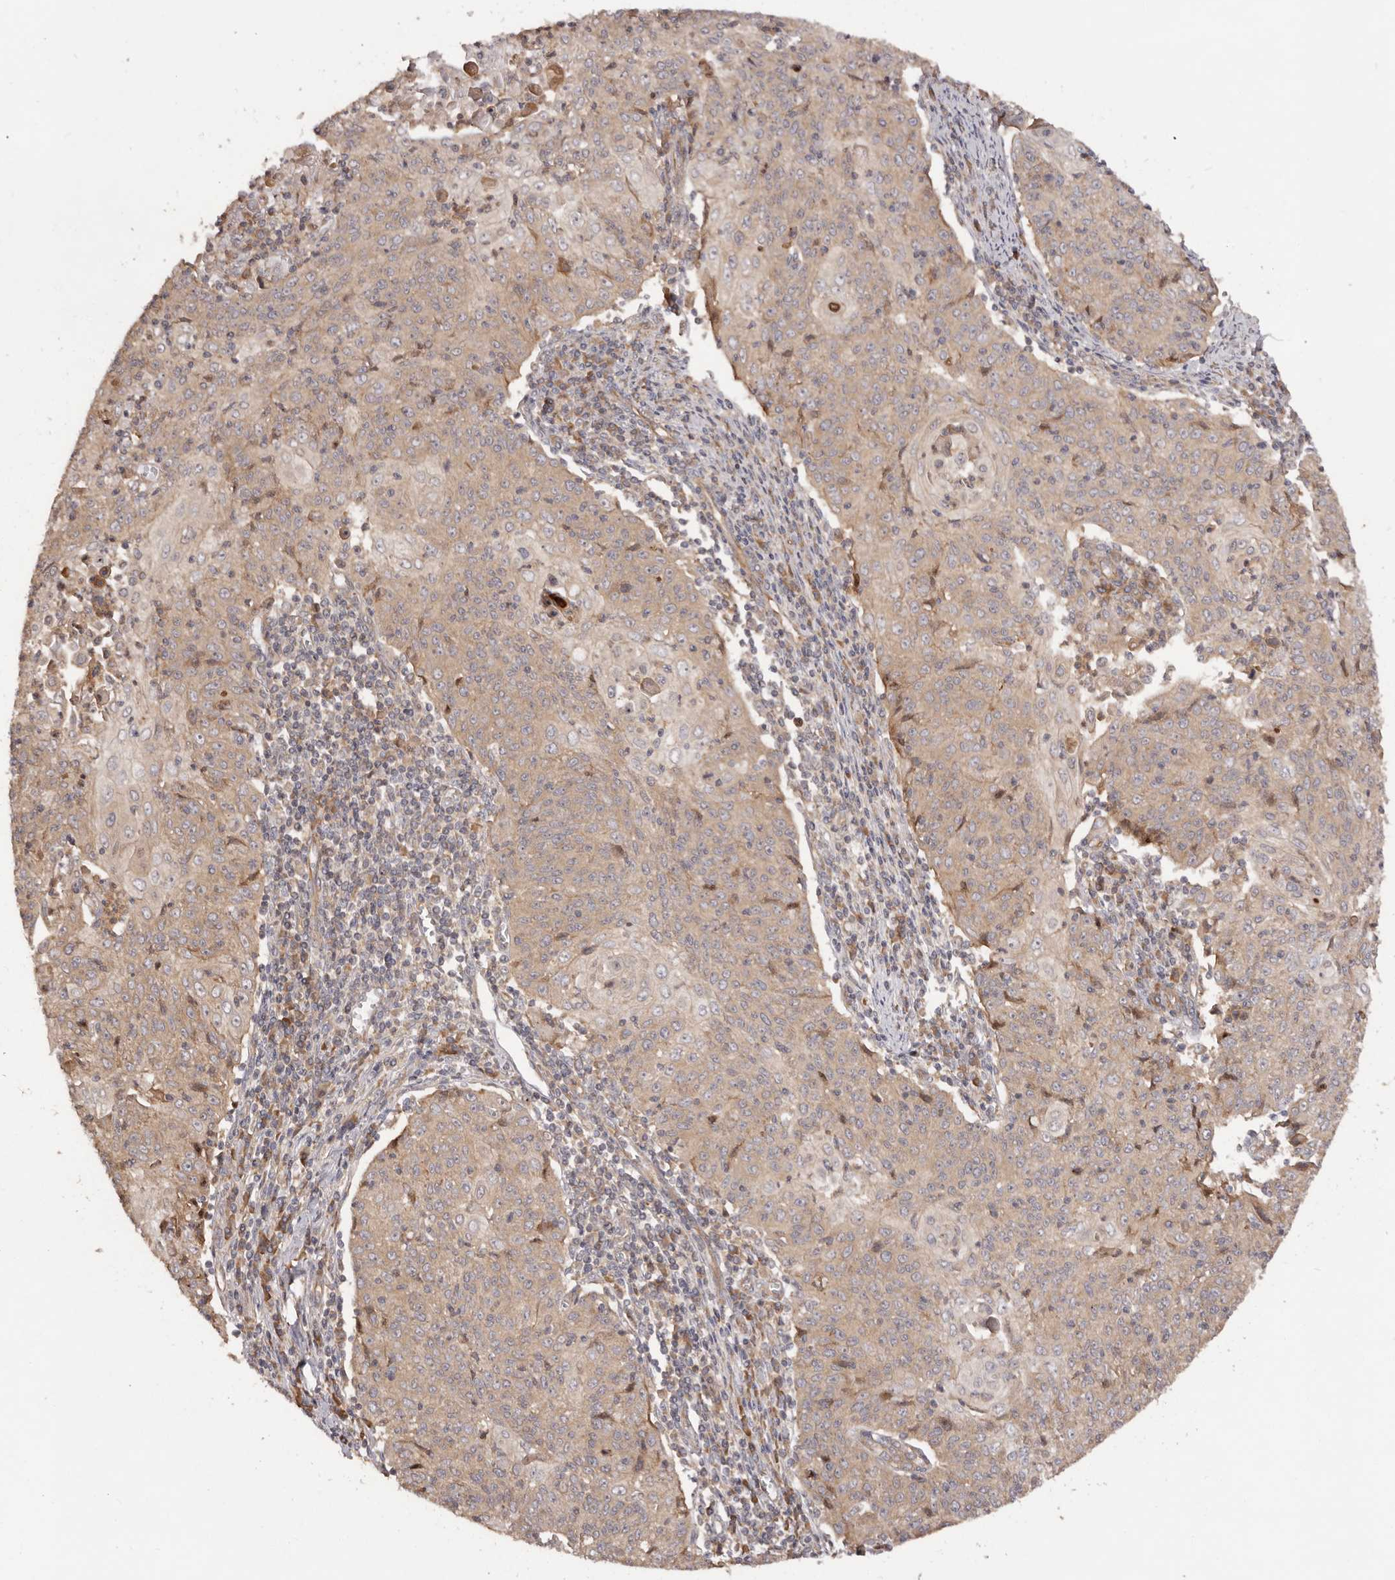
{"staining": {"intensity": "weak", "quantity": "25%-75%", "location": "cytoplasmic/membranous"}, "tissue": "cervical cancer", "cell_type": "Tumor cells", "image_type": "cancer", "snomed": [{"axis": "morphology", "description": "Squamous cell carcinoma, NOS"}, {"axis": "topography", "description": "Cervix"}], "caption": "Approximately 25%-75% of tumor cells in cervical cancer (squamous cell carcinoma) display weak cytoplasmic/membranous protein expression as visualized by brown immunohistochemical staining.", "gene": "RPS6", "patient": {"sex": "female", "age": 48}}